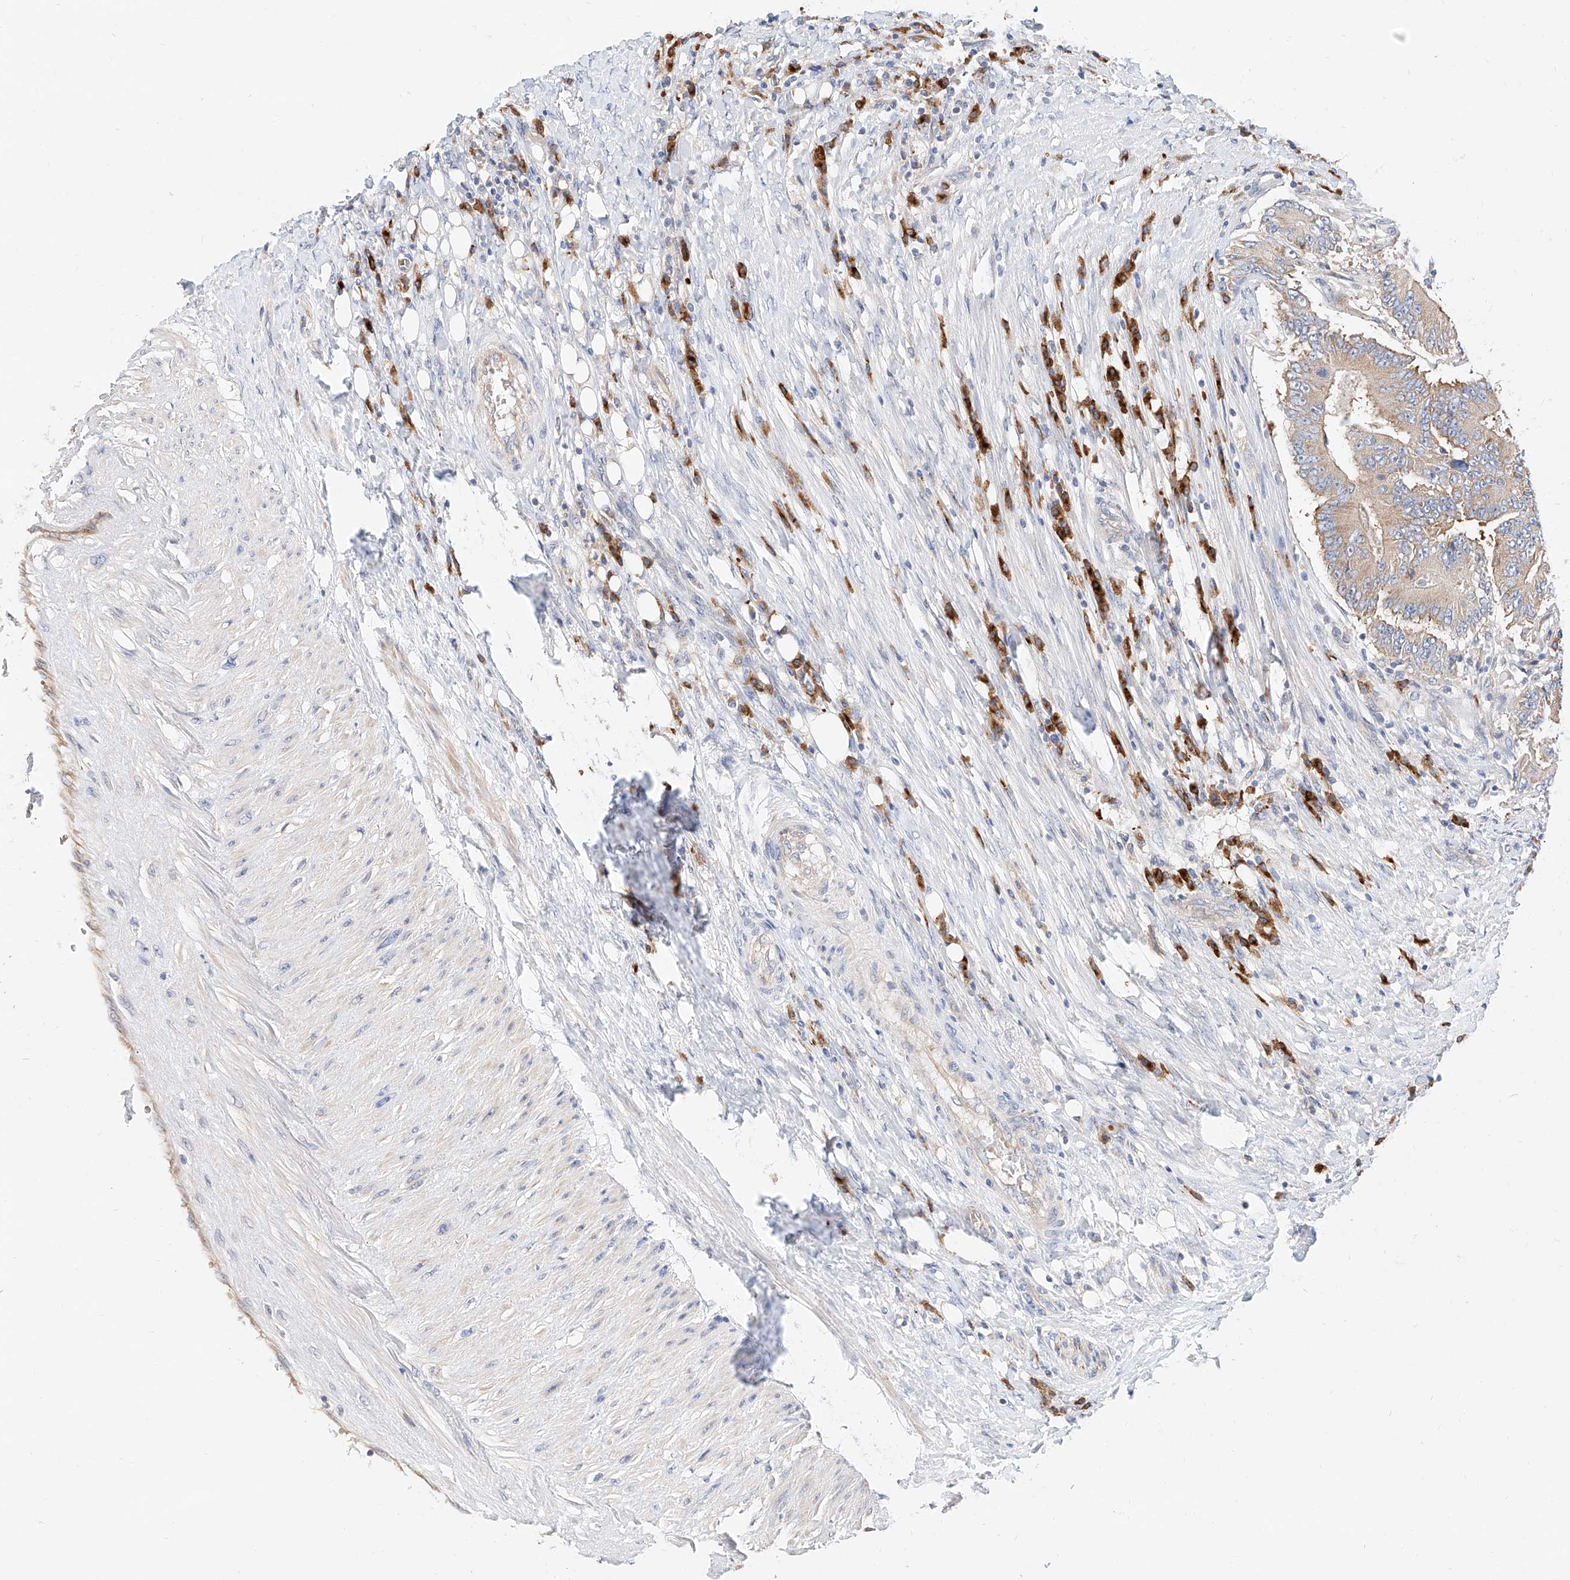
{"staining": {"intensity": "weak", "quantity": "<25%", "location": "cytoplasmic/membranous"}, "tissue": "colorectal cancer", "cell_type": "Tumor cells", "image_type": "cancer", "snomed": [{"axis": "morphology", "description": "Adenocarcinoma, NOS"}, {"axis": "topography", "description": "Colon"}], "caption": "Immunohistochemistry (IHC) histopathology image of human colorectal adenocarcinoma stained for a protein (brown), which reveals no staining in tumor cells.", "gene": "GLMN", "patient": {"sex": "male", "age": 83}}